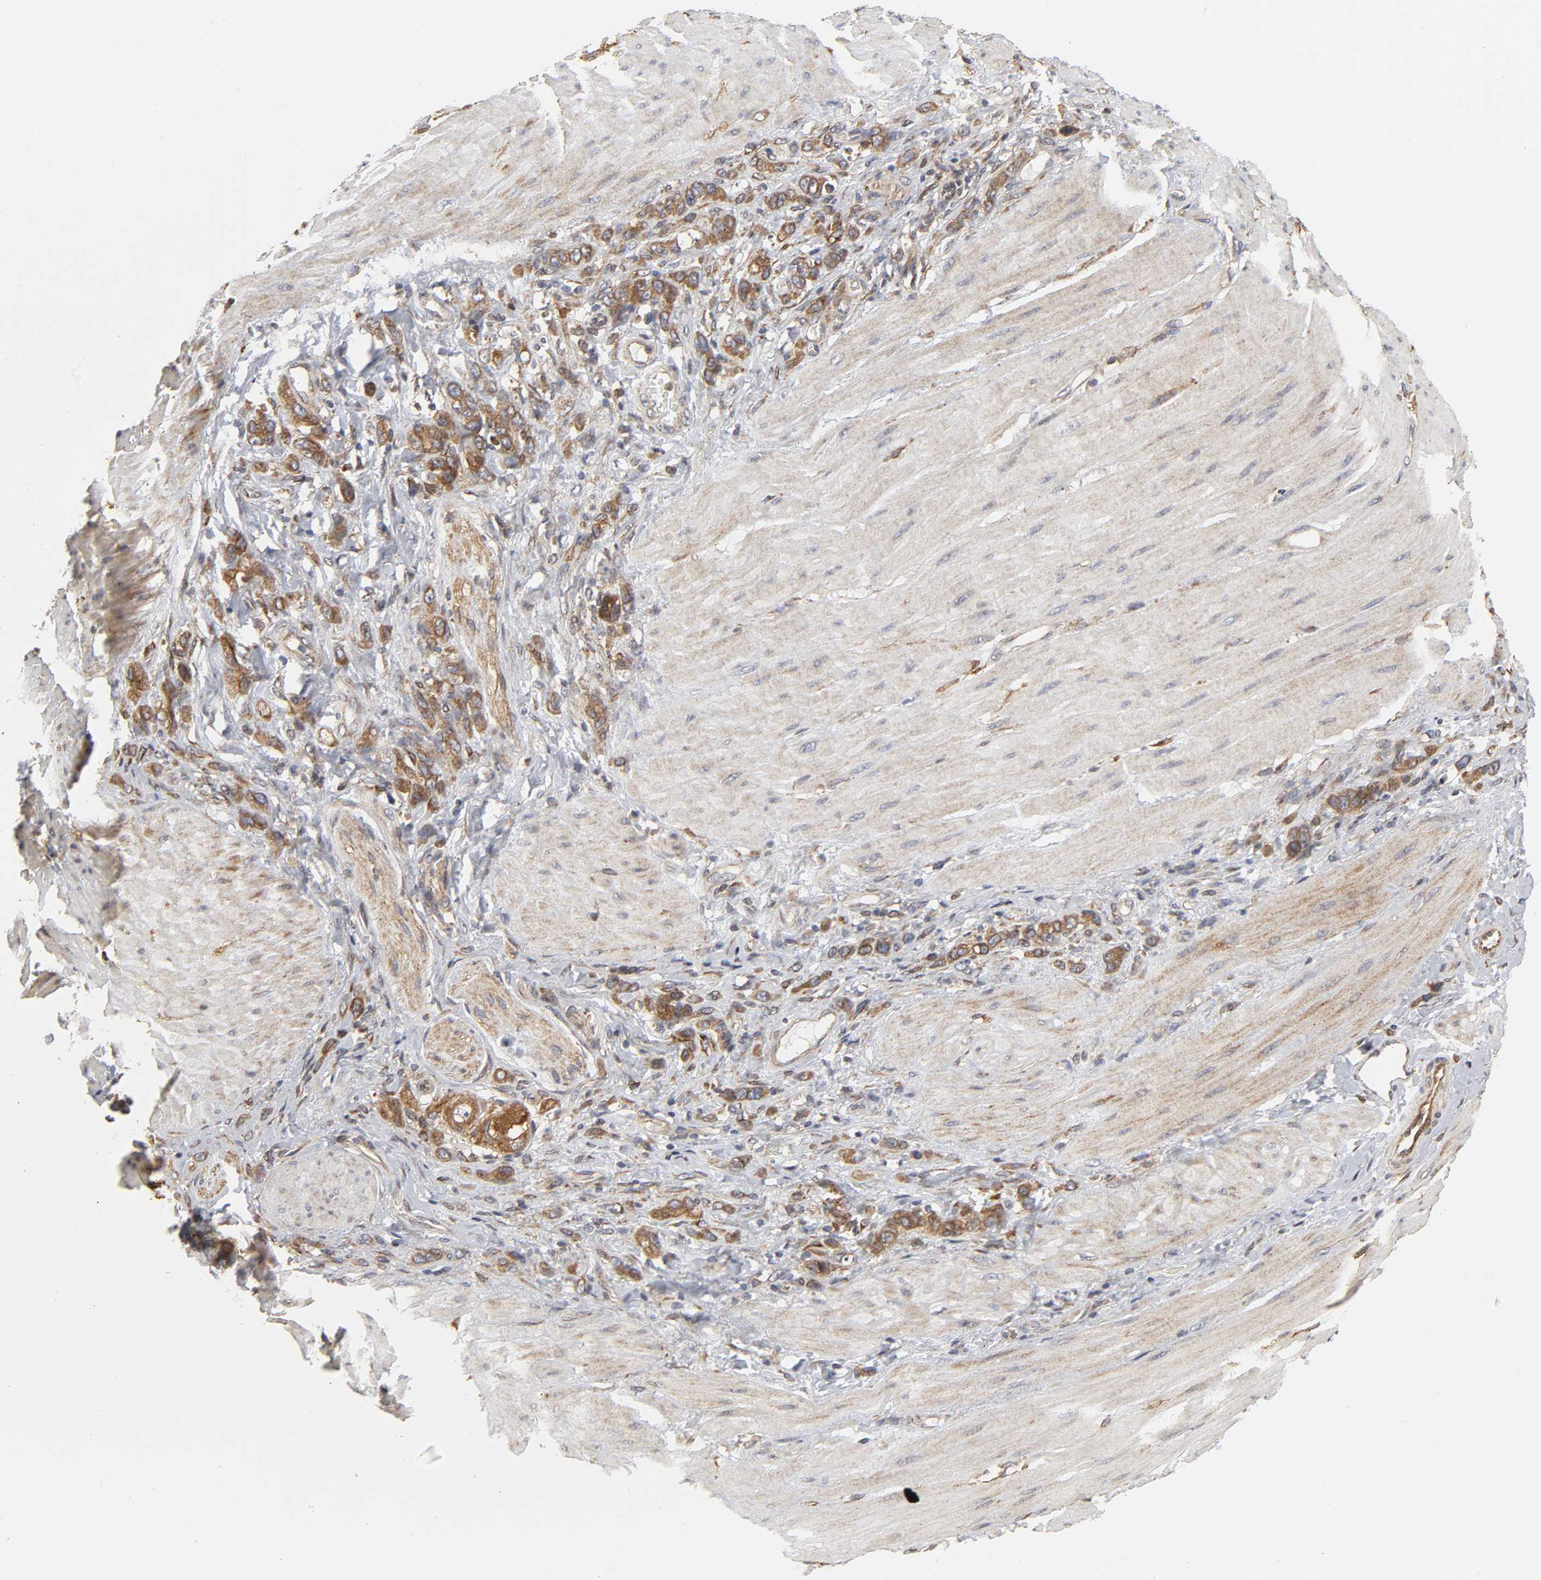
{"staining": {"intensity": "moderate", "quantity": ">75%", "location": "cytoplasmic/membranous"}, "tissue": "stomach cancer", "cell_type": "Tumor cells", "image_type": "cancer", "snomed": [{"axis": "morphology", "description": "Normal tissue, NOS"}, {"axis": "morphology", "description": "Adenocarcinoma, NOS"}, {"axis": "topography", "description": "Stomach"}], "caption": "Stomach adenocarcinoma stained with a brown dye displays moderate cytoplasmic/membranous positive staining in approximately >75% of tumor cells.", "gene": "POR", "patient": {"sex": "male", "age": 82}}